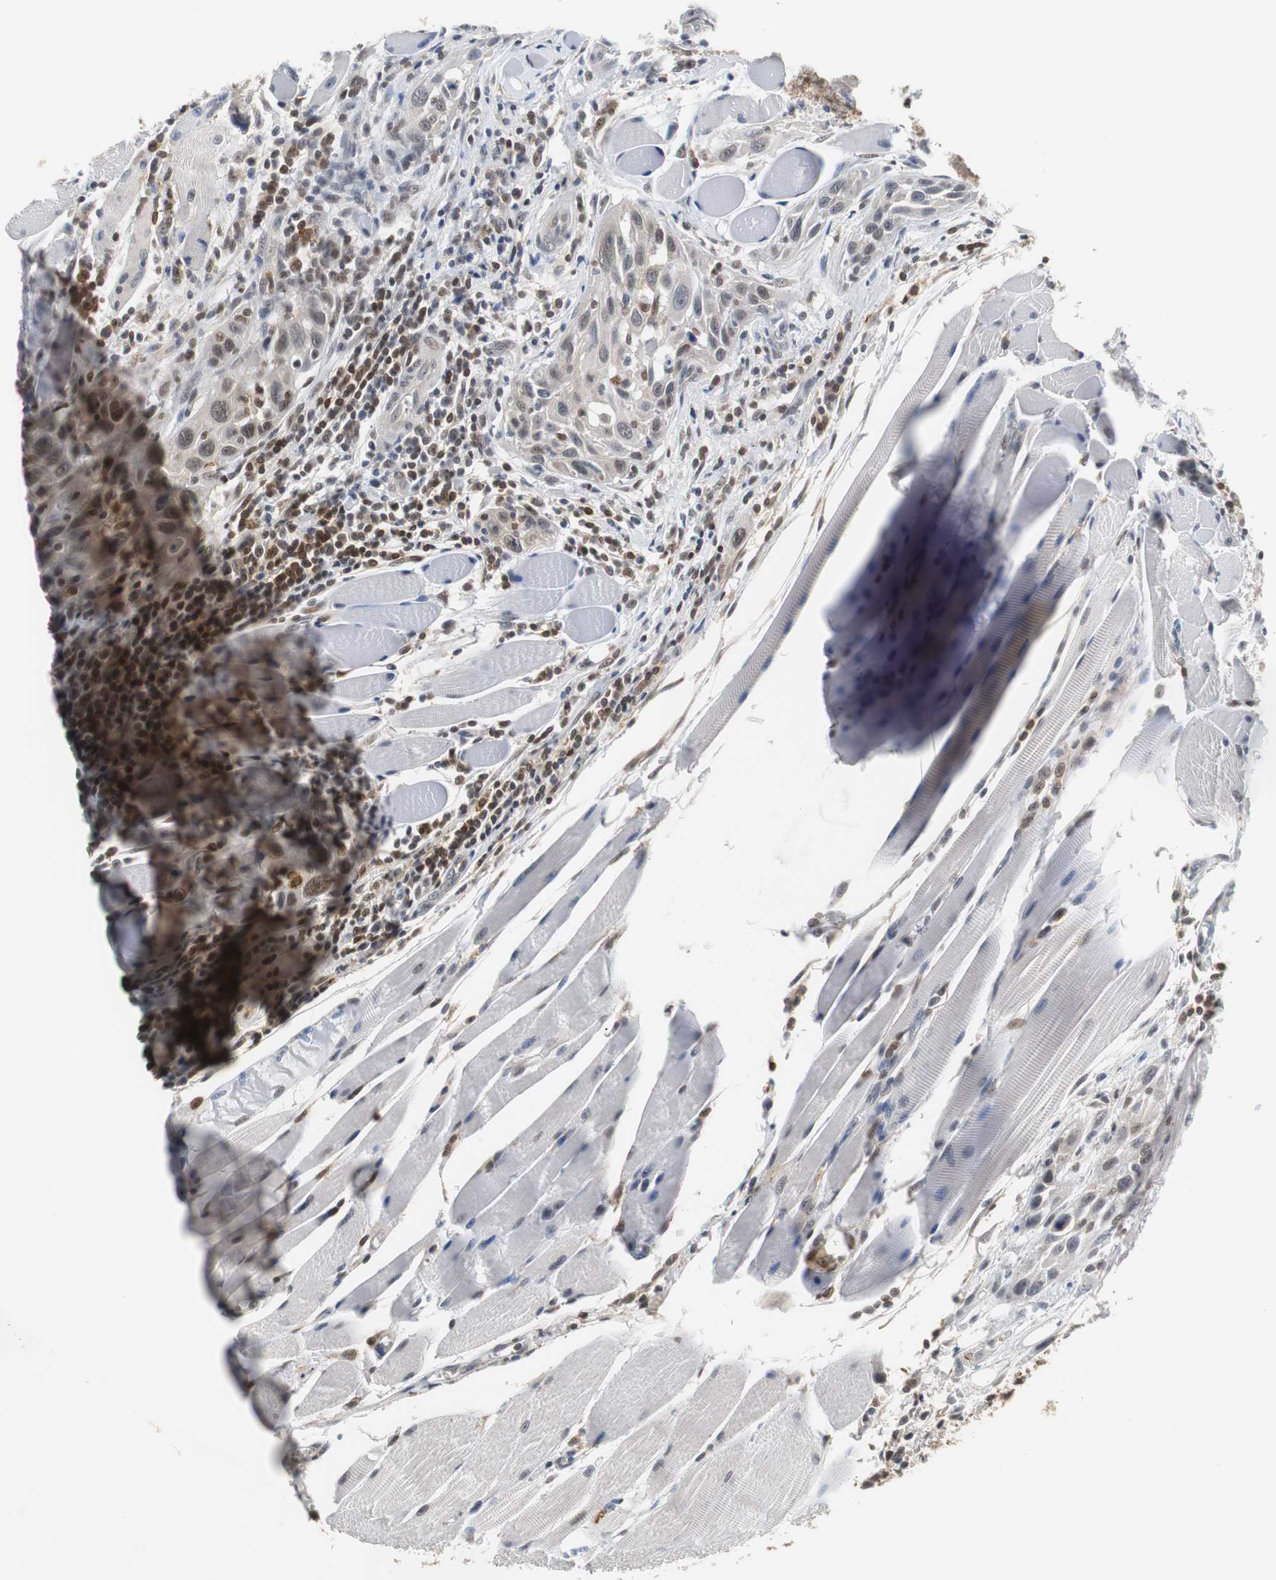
{"staining": {"intensity": "moderate", "quantity": "<25%", "location": "nuclear"}, "tissue": "head and neck cancer", "cell_type": "Tumor cells", "image_type": "cancer", "snomed": [{"axis": "morphology", "description": "Squamous cell carcinoma, NOS"}, {"axis": "topography", "description": "Oral tissue"}, {"axis": "topography", "description": "Head-Neck"}], "caption": "Immunohistochemical staining of human head and neck squamous cell carcinoma reveals low levels of moderate nuclear positivity in about <25% of tumor cells.", "gene": "SIRT1", "patient": {"sex": "female", "age": 50}}